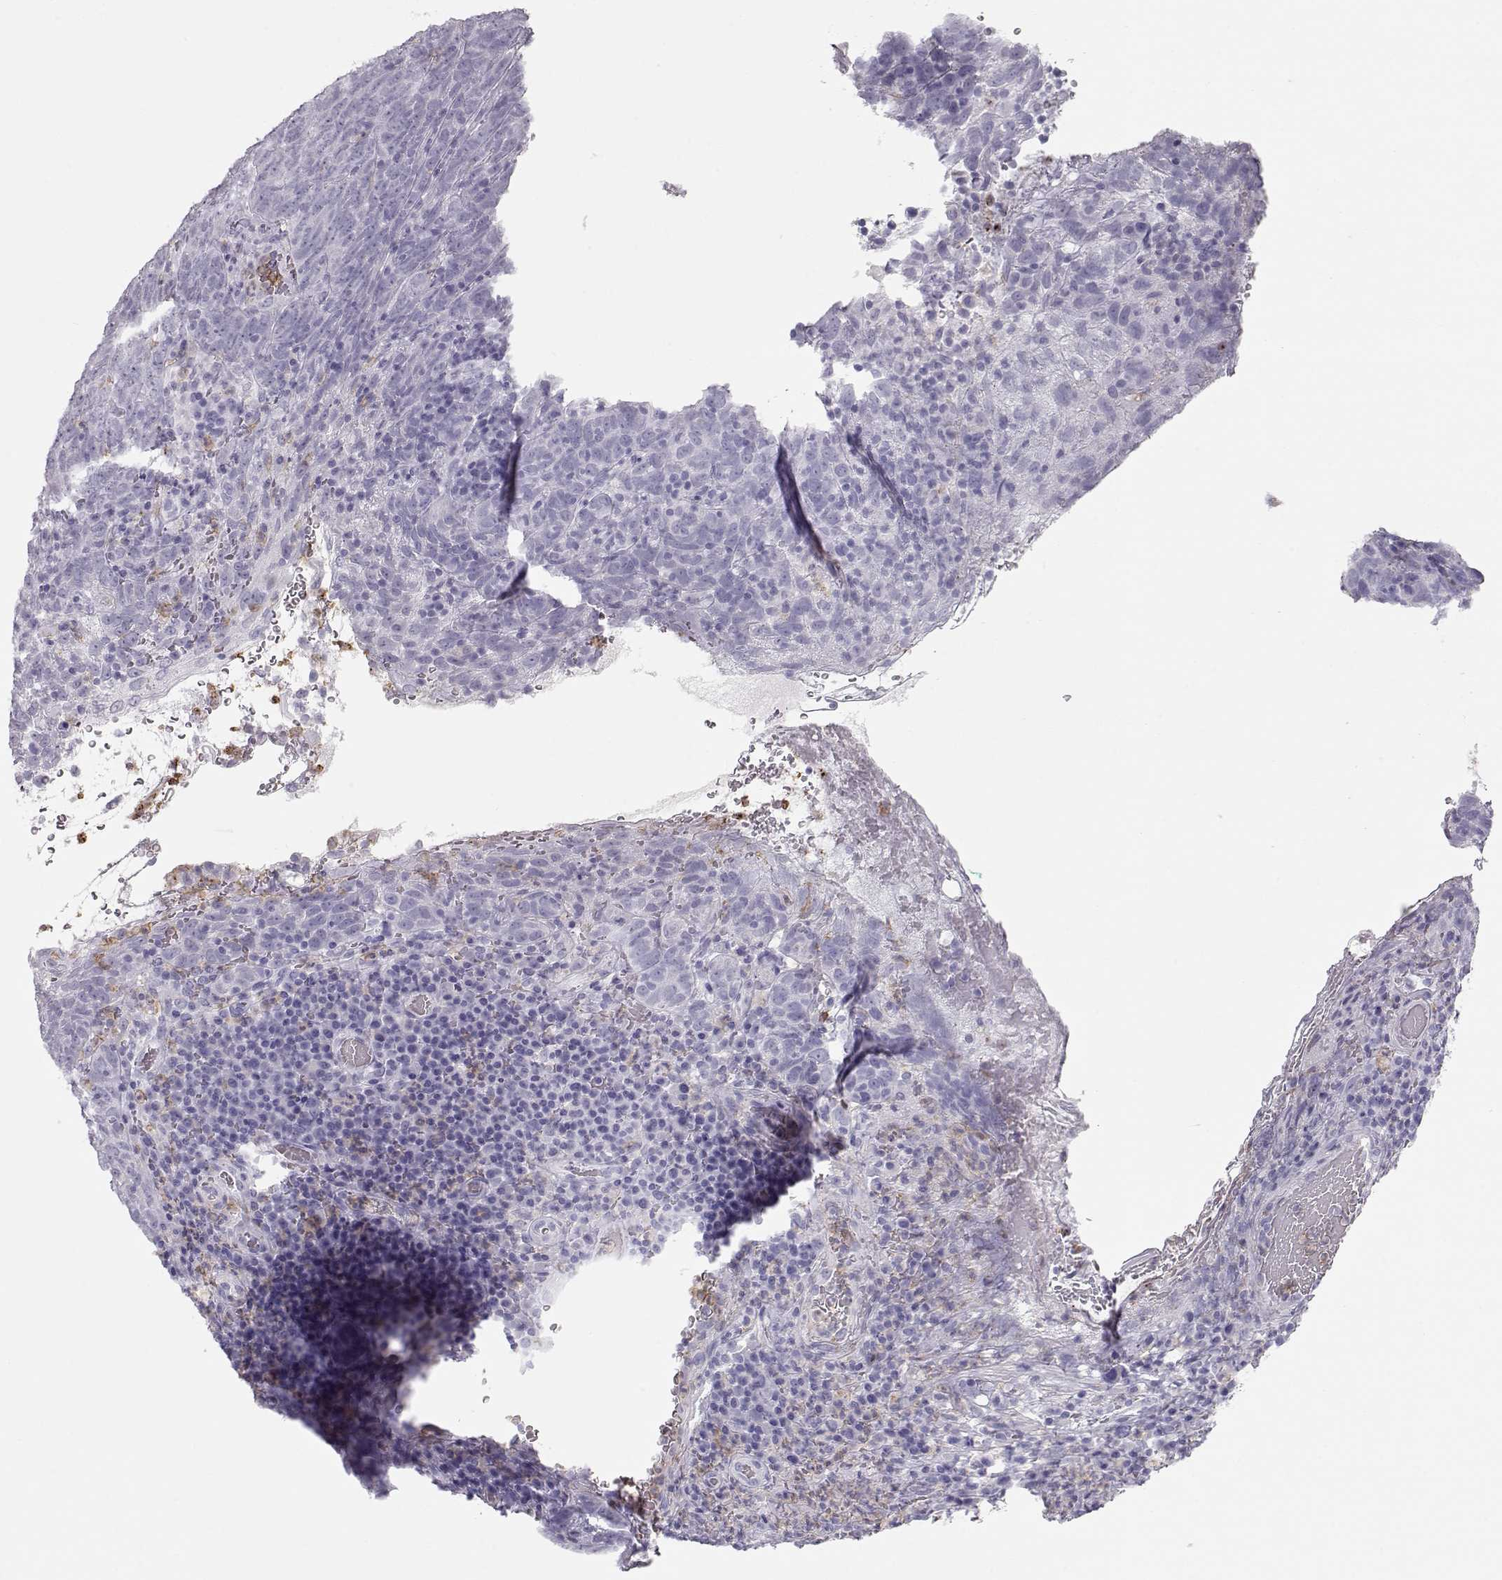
{"staining": {"intensity": "negative", "quantity": "none", "location": "none"}, "tissue": "skin cancer", "cell_type": "Tumor cells", "image_type": "cancer", "snomed": [{"axis": "morphology", "description": "Squamous cell carcinoma, NOS"}, {"axis": "topography", "description": "Skin"}, {"axis": "topography", "description": "Anal"}], "caption": "This is an immunohistochemistry (IHC) histopathology image of skin cancer. There is no expression in tumor cells.", "gene": "MIP", "patient": {"sex": "female", "age": 51}}